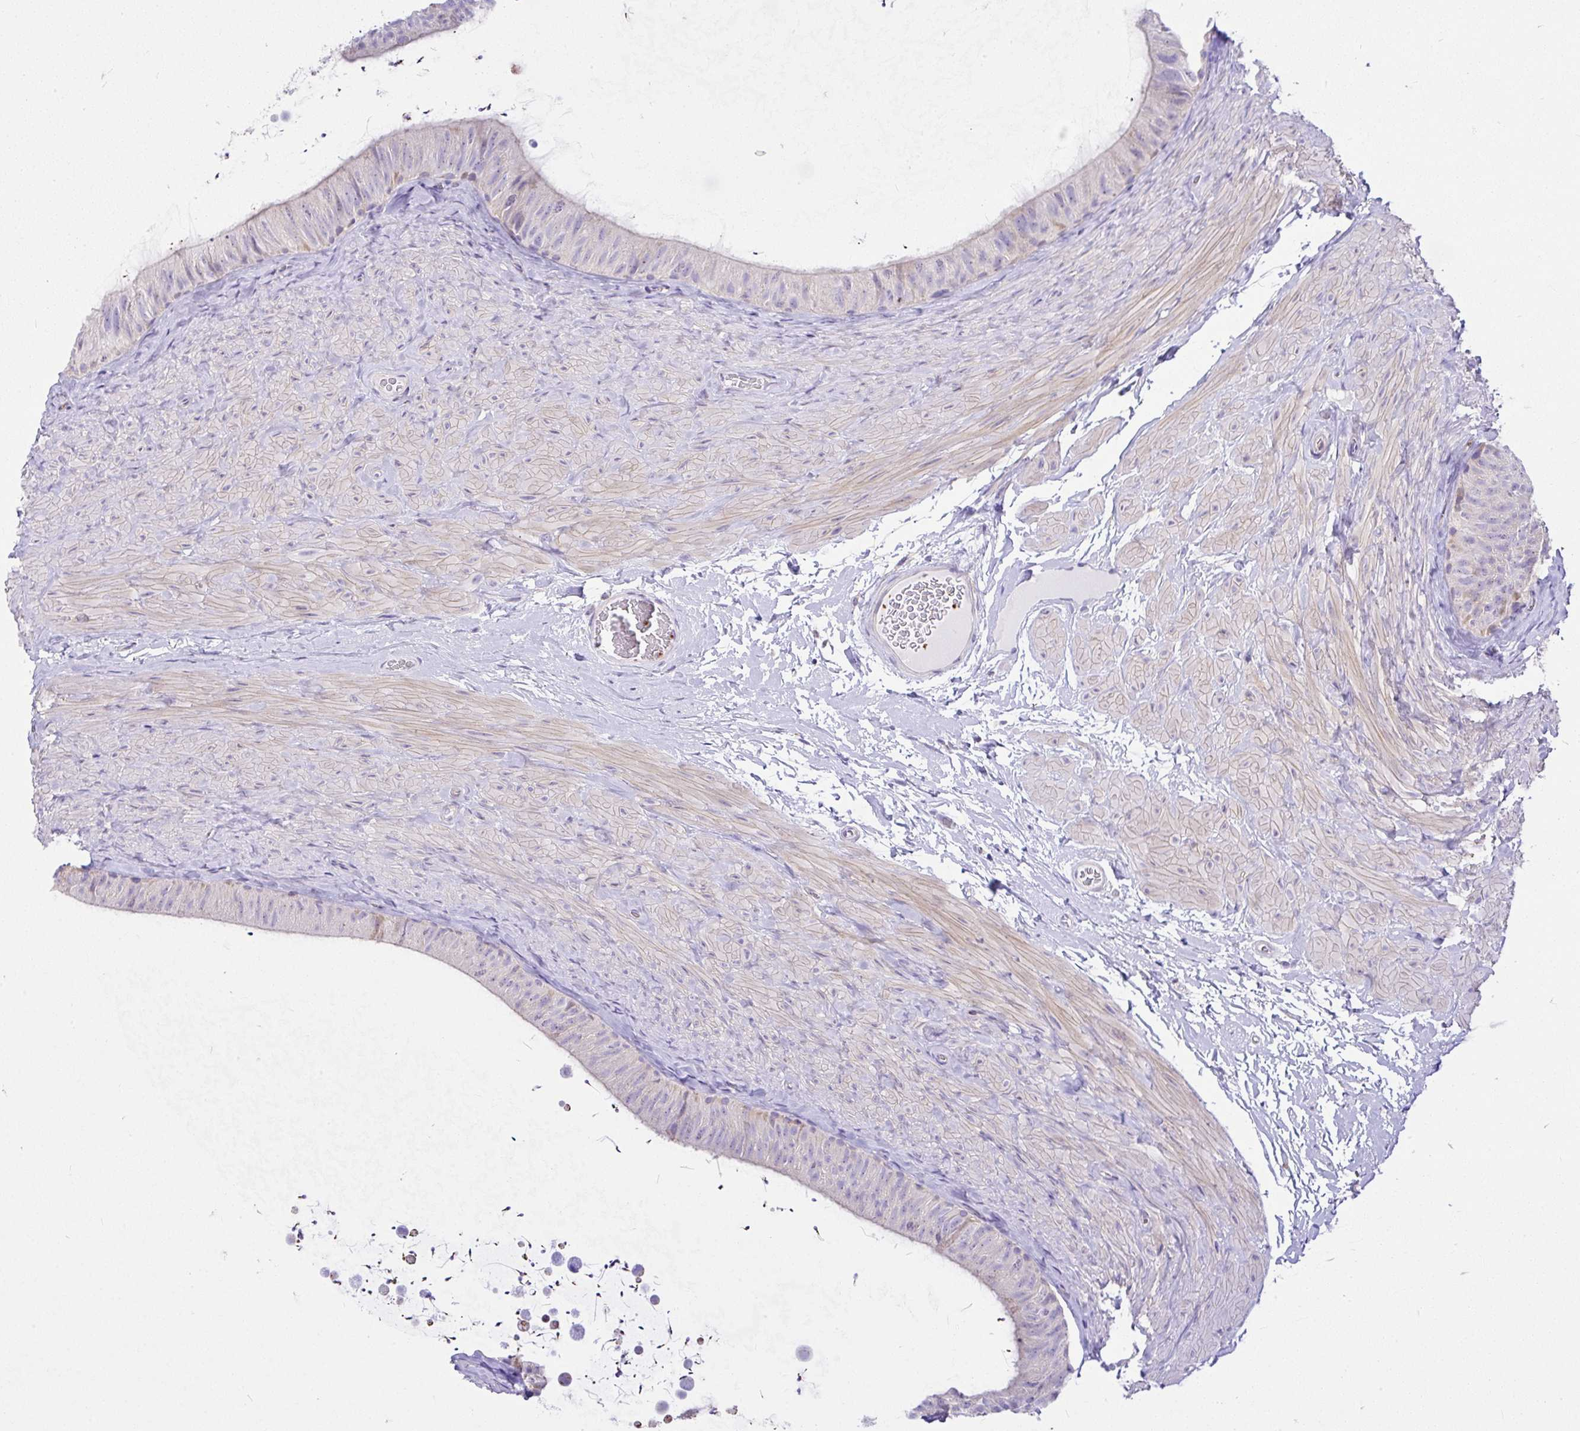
{"staining": {"intensity": "negative", "quantity": "none", "location": "none"}, "tissue": "epididymis", "cell_type": "Glandular cells", "image_type": "normal", "snomed": [{"axis": "morphology", "description": "Normal tissue, NOS"}, {"axis": "topography", "description": "Epididymis, spermatic cord, NOS"}, {"axis": "topography", "description": "Epididymis"}], "caption": "Epididymis stained for a protein using immunohistochemistry (IHC) demonstrates no positivity glandular cells.", "gene": "CCDC142", "patient": {"sex": "male", "age": 31}}